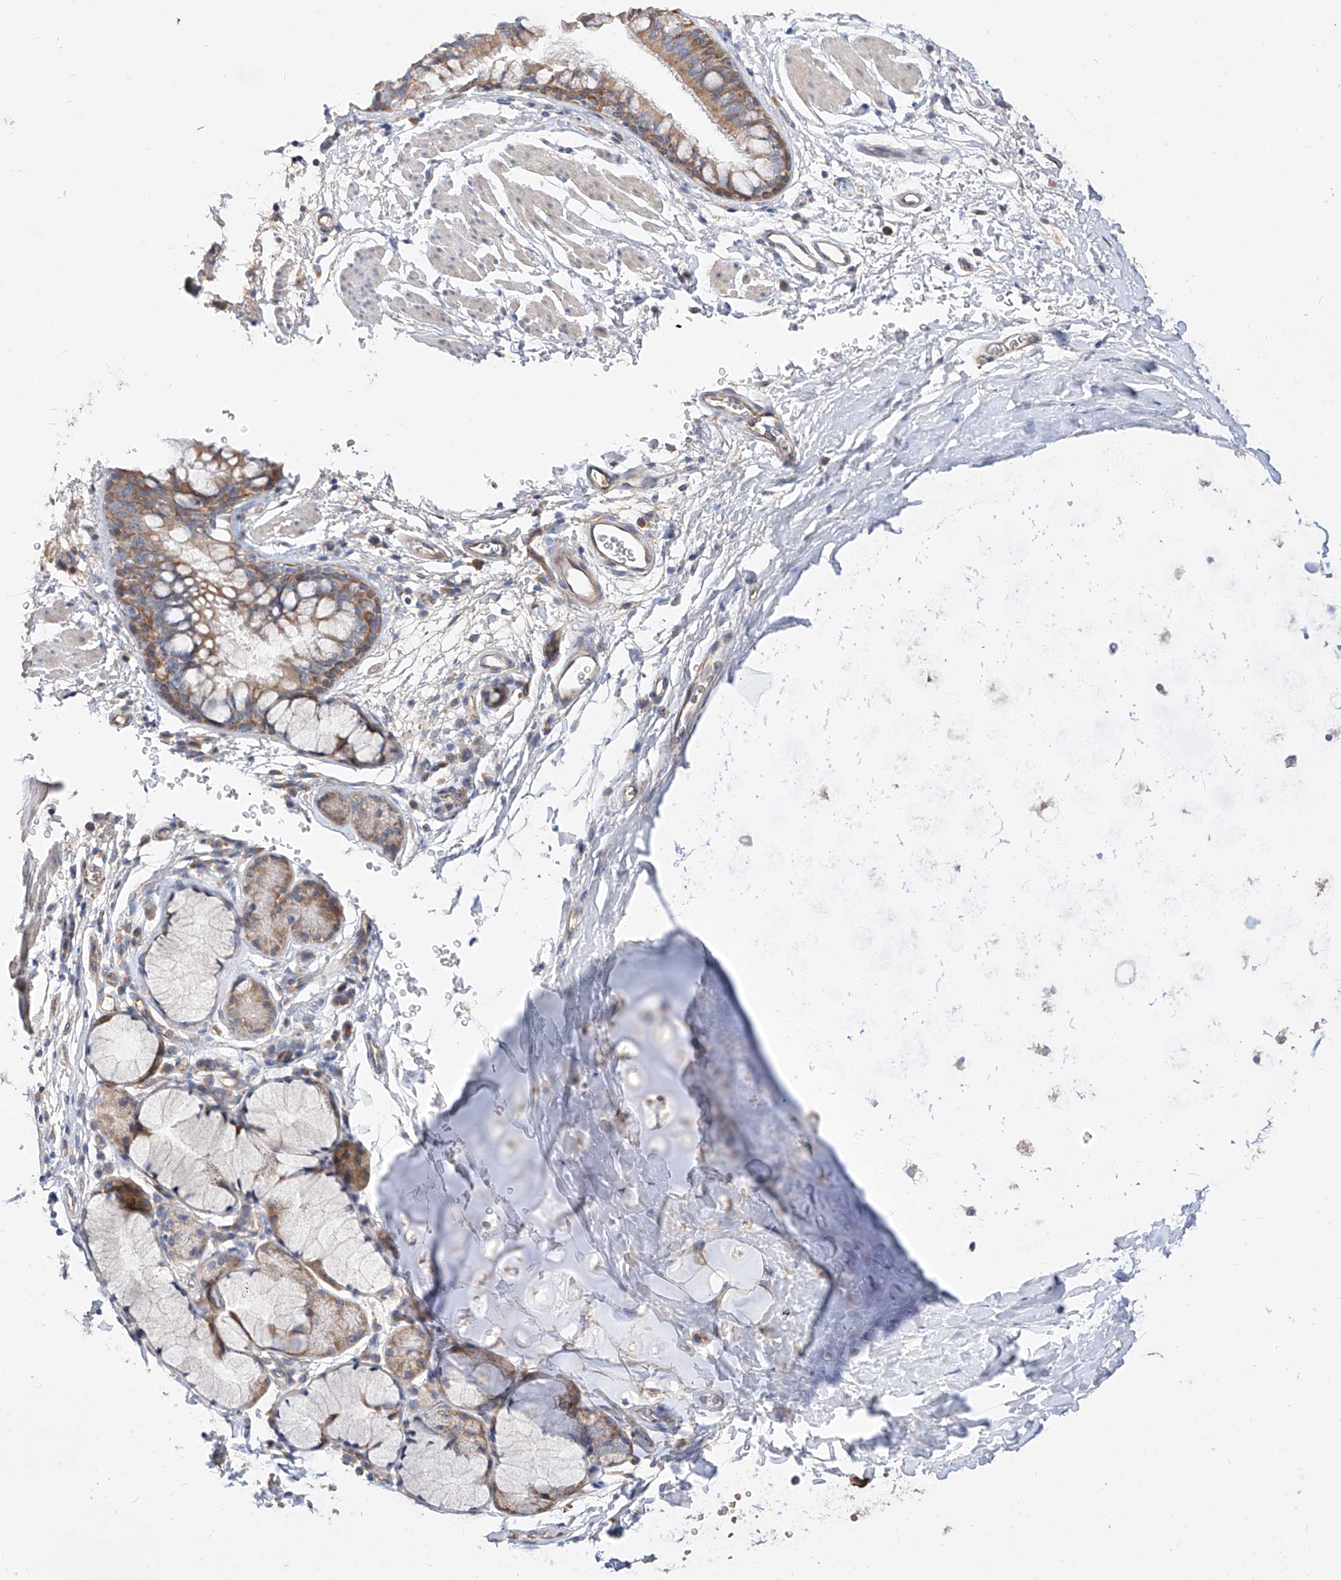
{"staining": {"intensity": "moderate", "quantity": ">75%", "location": "cytoplasmic/membranous"}, "tissue": "bronchus", "cell_type": "Respiratory epithelial cells", "image_type": "normal", "snomed": [{"axis": "morphology", "description": "Normal tissue, NOS"}, {"axis": "topography", "description": "Cartilage tissue"}, {"axis": "topography", "description": "Bronchus"}], "caption": "Immunohistochemistry of benign bronchus displays medium levels of moderate cytoplasmic/membranous positivity in approximately >75% of respiratory epithelial cells.", "gene": "DIRAS3", "patient": {"sex": "female", "age": 36}}